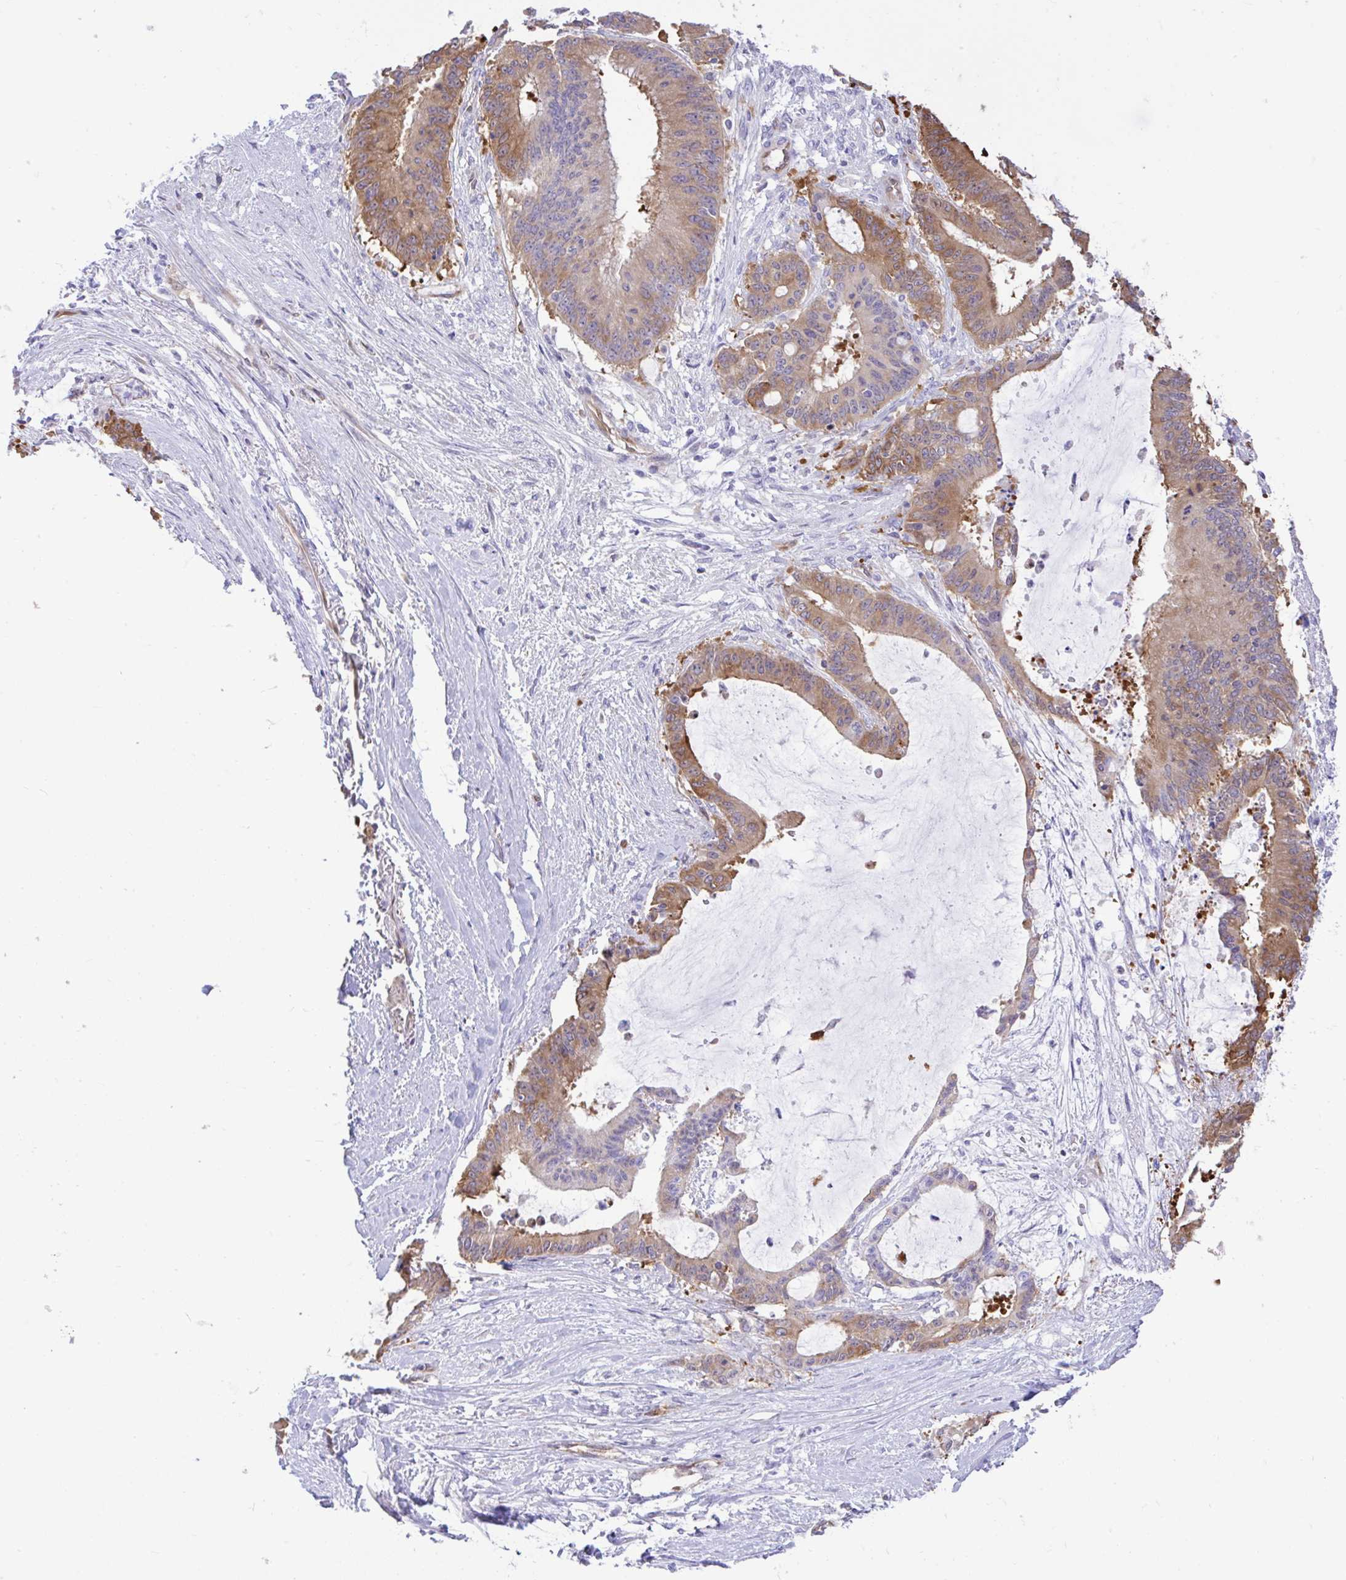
{"staining": {"intensity": "moderate", "quantity": "25%-75%", "location": "cytoplasmic/membranous"}, "tissue": "liver cancer", "cell_type": "Tumor cells", "image_type": "cancer", "snomed": [{"axis": "morphology", "description": "Normal tissue, NOS"}, {"axis": "morphology", "description": "Cholangiocarcinoma"}, {"axis": "topography", "description": "Liver"}, {"axis": "topography", "description": "Peripheral nerve tissue"}], "caption": "Cholangiocarcinoma (liver) stained with a brown dye reveals moderate cytoplasmic/membranous positive staining in about 25%-75% of tumor cells.", "gene": "EEF1A2", "patient": {"sex": "female", "age": 73}}